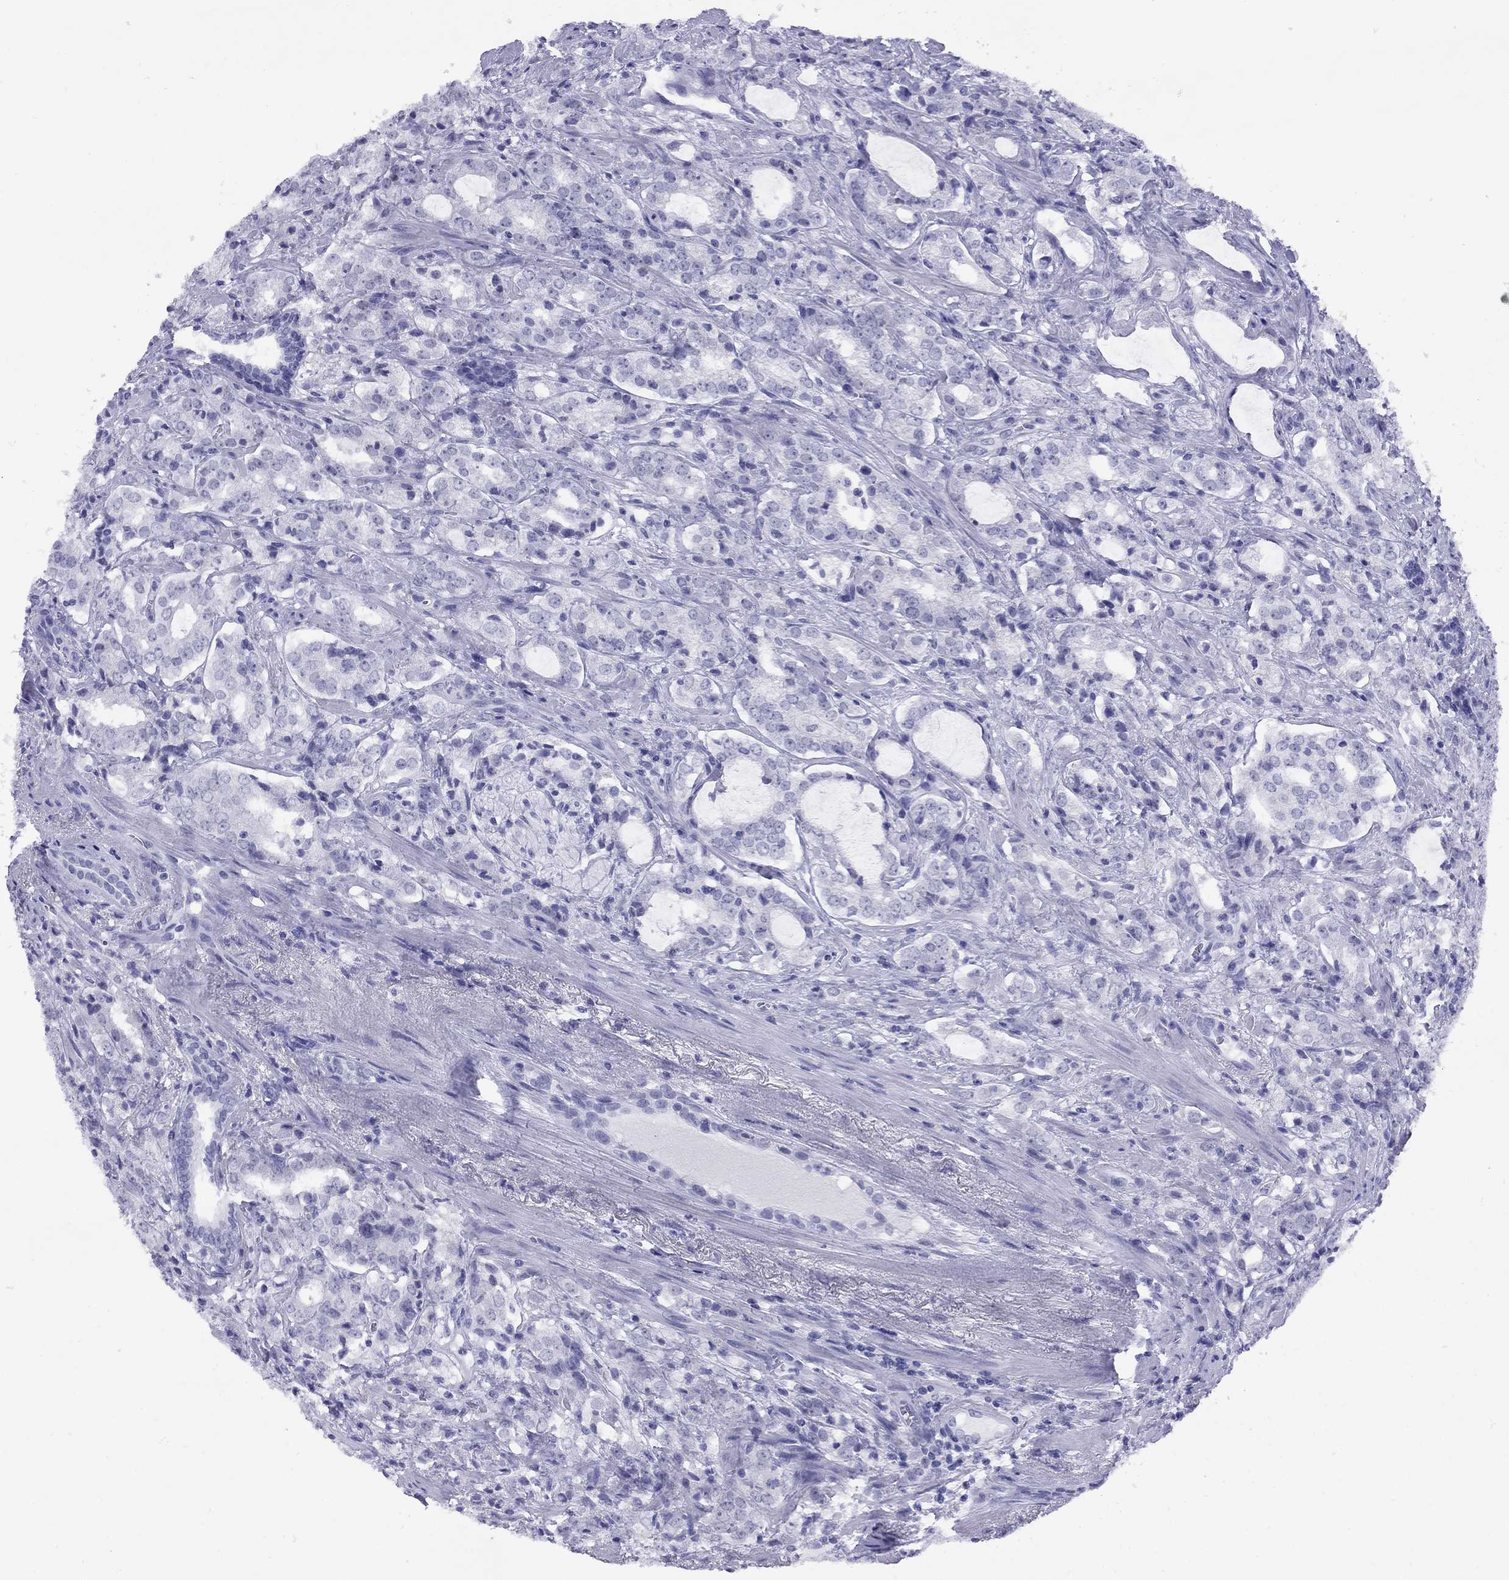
{"staining": {"intensity": "negative", "quantity": "none", "location": "none"}, "tissue": "prostate cancer", "cell_type": "Tumor cells", "image_type": "cancer", "snomed": [{"axis": "morphology", "description": "Adenocarcinoma, NOS"}, {"axis": "topography", "description": "Prostate"}], "caption": "Immunohistochemistry (IHC) photomicrograph of human prostate cancer stained for a protein (brown), which exhibits no staining in tumor cells. The staining is performed using DAB brown chromogen with nuclei counter-stained in using hematoxylin.", "gene": "LYAR", "patient": {"sex": "male", "age": 66}}